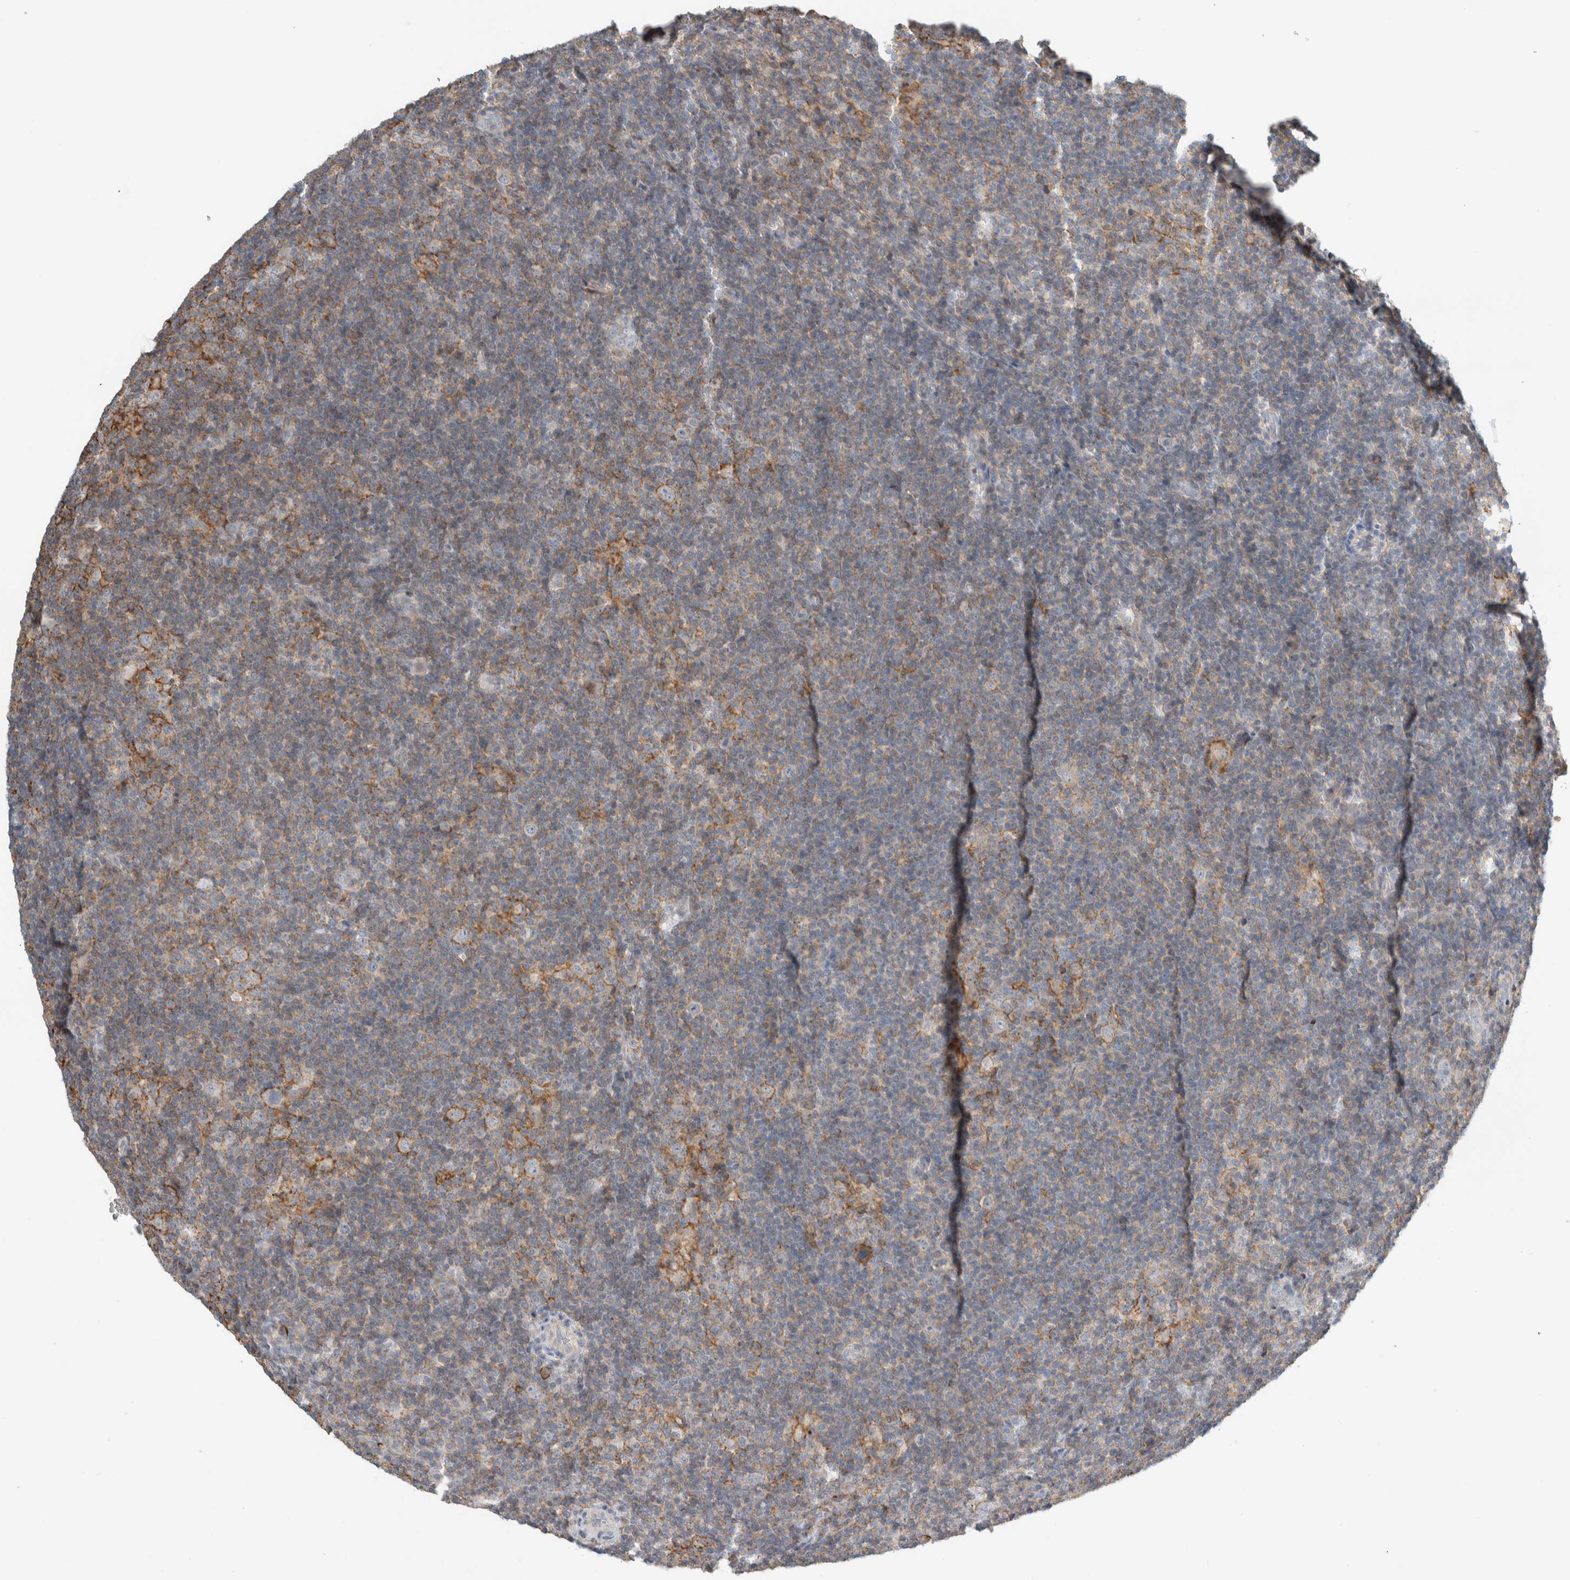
{"staining": {"intensity": "moderate", "quantity": "25%-75%", "location": "cytoplasmic/membranous"}, "tissue": "lymphoma", "cell_type": "Tumor cells", "image_type": "cancer", "snomed": [{"axis": "morphology", "description": "Hodgkin's disease, NOS"}, {"axis": "topography", "description": "Lymph node"}], "caption": "Human Hodgkin's disease stained for a protein (brown) exhibits moderate cytoplasmic/membranous positive positivity in about 25%-75% of tumor cells.", "gene": "ERCC6L2", "patient": {"sex": "female", "age": 57}}